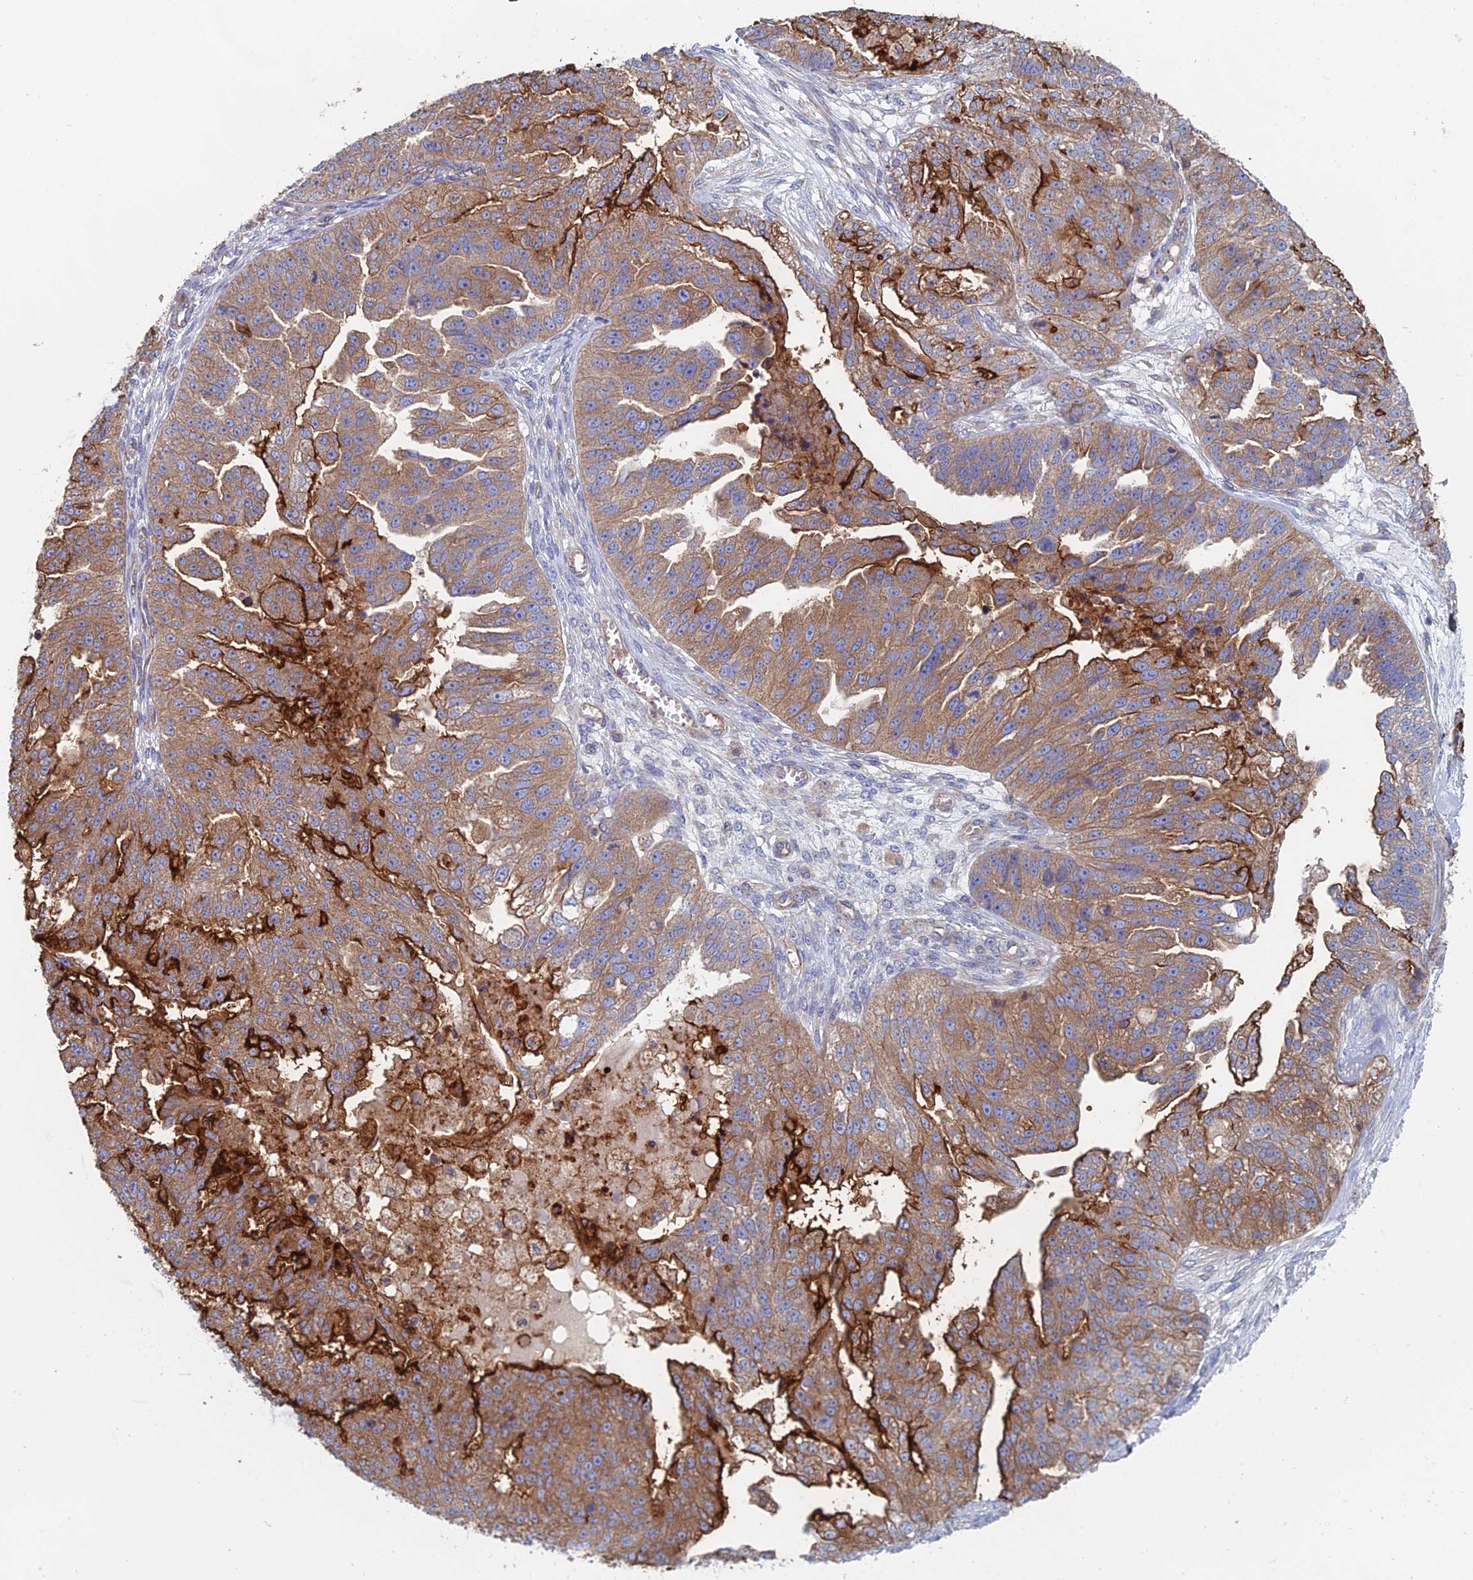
{"staining": {"intensity": "strong", "quantity": "25%-75%", "location": "cytoplasmic/membranous"}, "tissue": "ovarian cancer", "cell_type": "Tumor cells", "image_type": "cancer", "snomed": [{"axis": "morphology", "description": "Cystadenocarcinoma, serous, NOS"}, {"axis": "topography", "description": "Ovary"}], "caption": "Serous cystadenocarcinoma (ovarian) stained with DAB IHC displays high levels of strong cytoplasmic/membranous staining in about 25%-75% of tumor cells. (Brightfield microscopy of DAB IHC at high magnification).", "gene": "SNX11", "patient": {"sex": "female", "age": 58}}